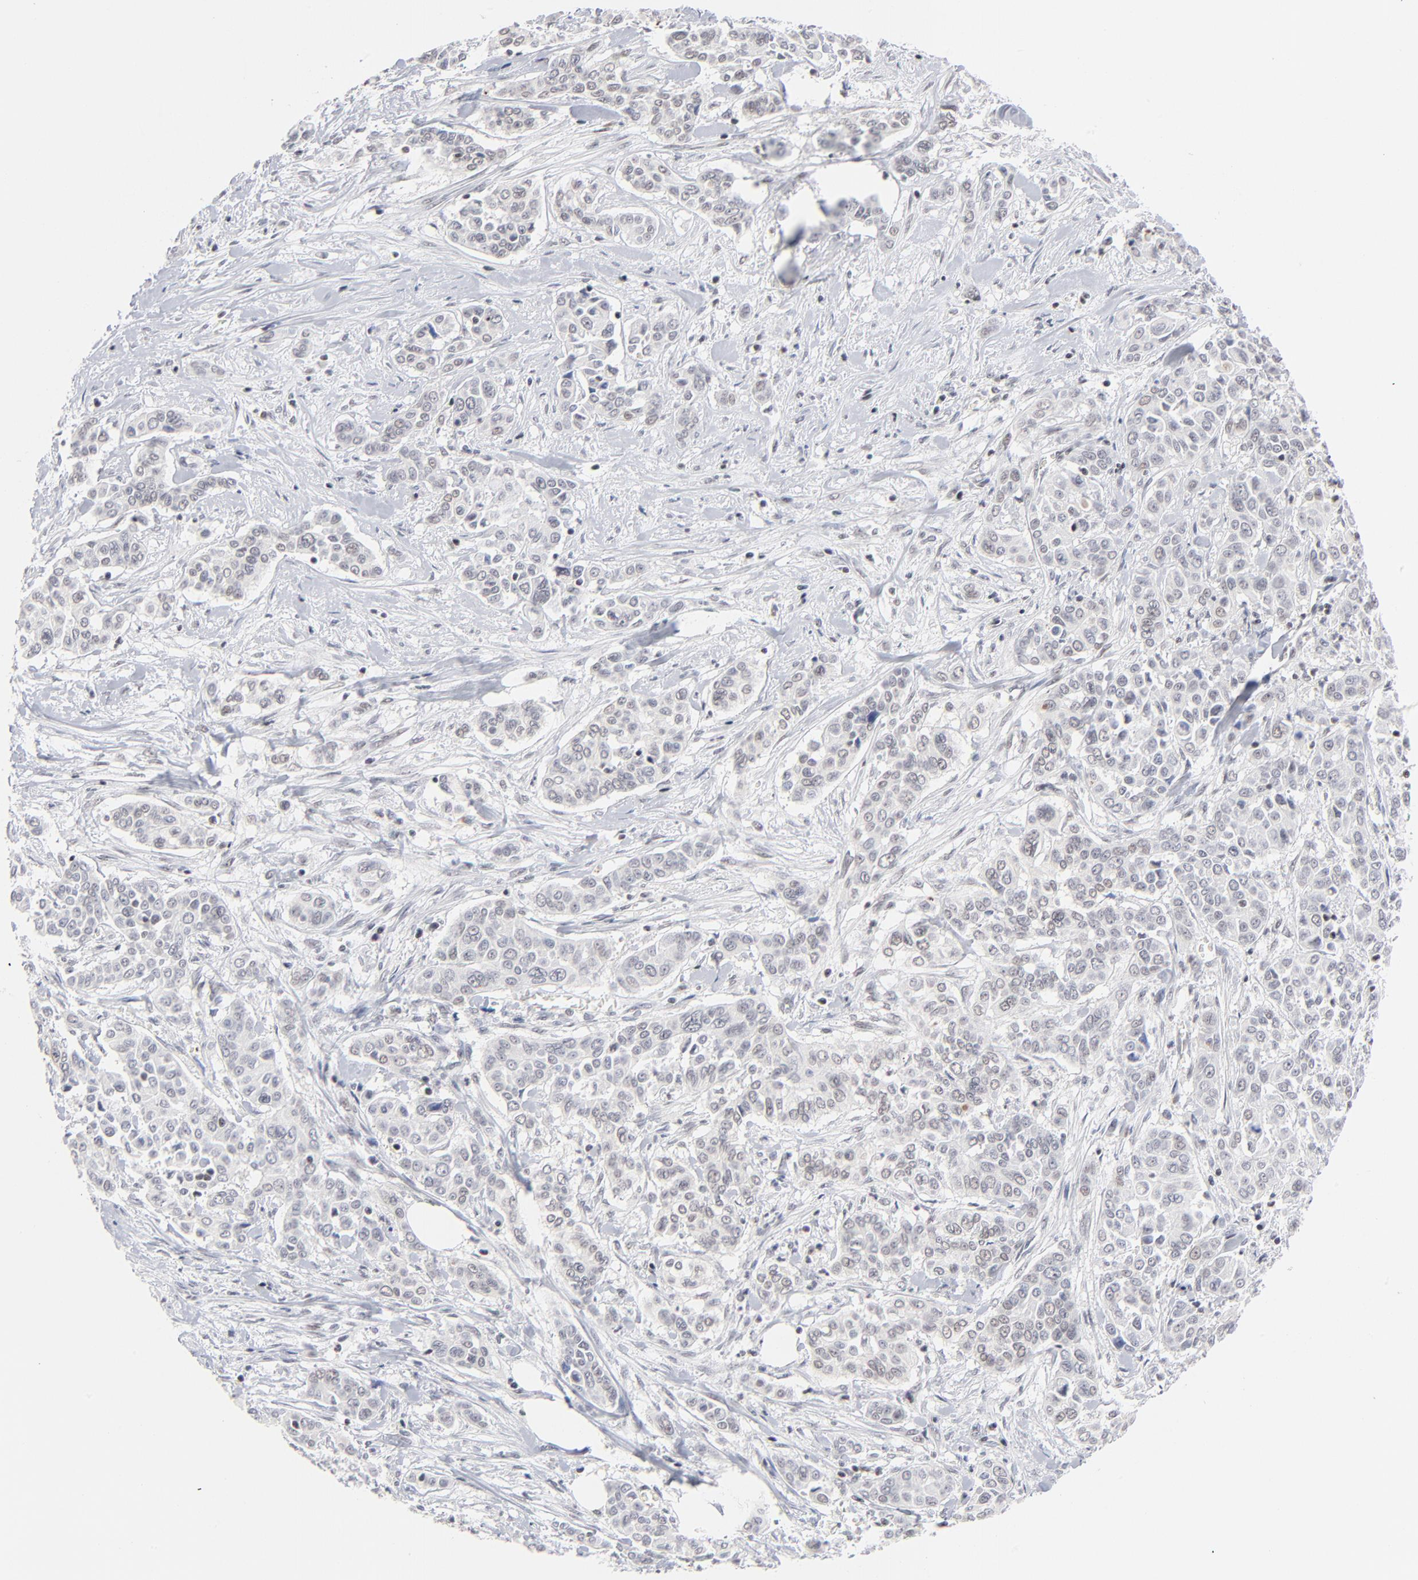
{"staining": {"intensity": "negative", "quantity": "none", "location": "none"}, "tissue": "pancreatic cancer", "cell_type": "Tumor cells", "image_type": "cancer", "snomed": [{"axis": "morphology", "description": "Adenocarcinoma, NOS"}, {"axis": "topography", "description": "Pancreas"}], "caption": "A histopathology image of human pancreatic cancer is negative for staining in tumor cells.", "gene": "ZNF143", "patient": {"sex": "female", "age": 52}}